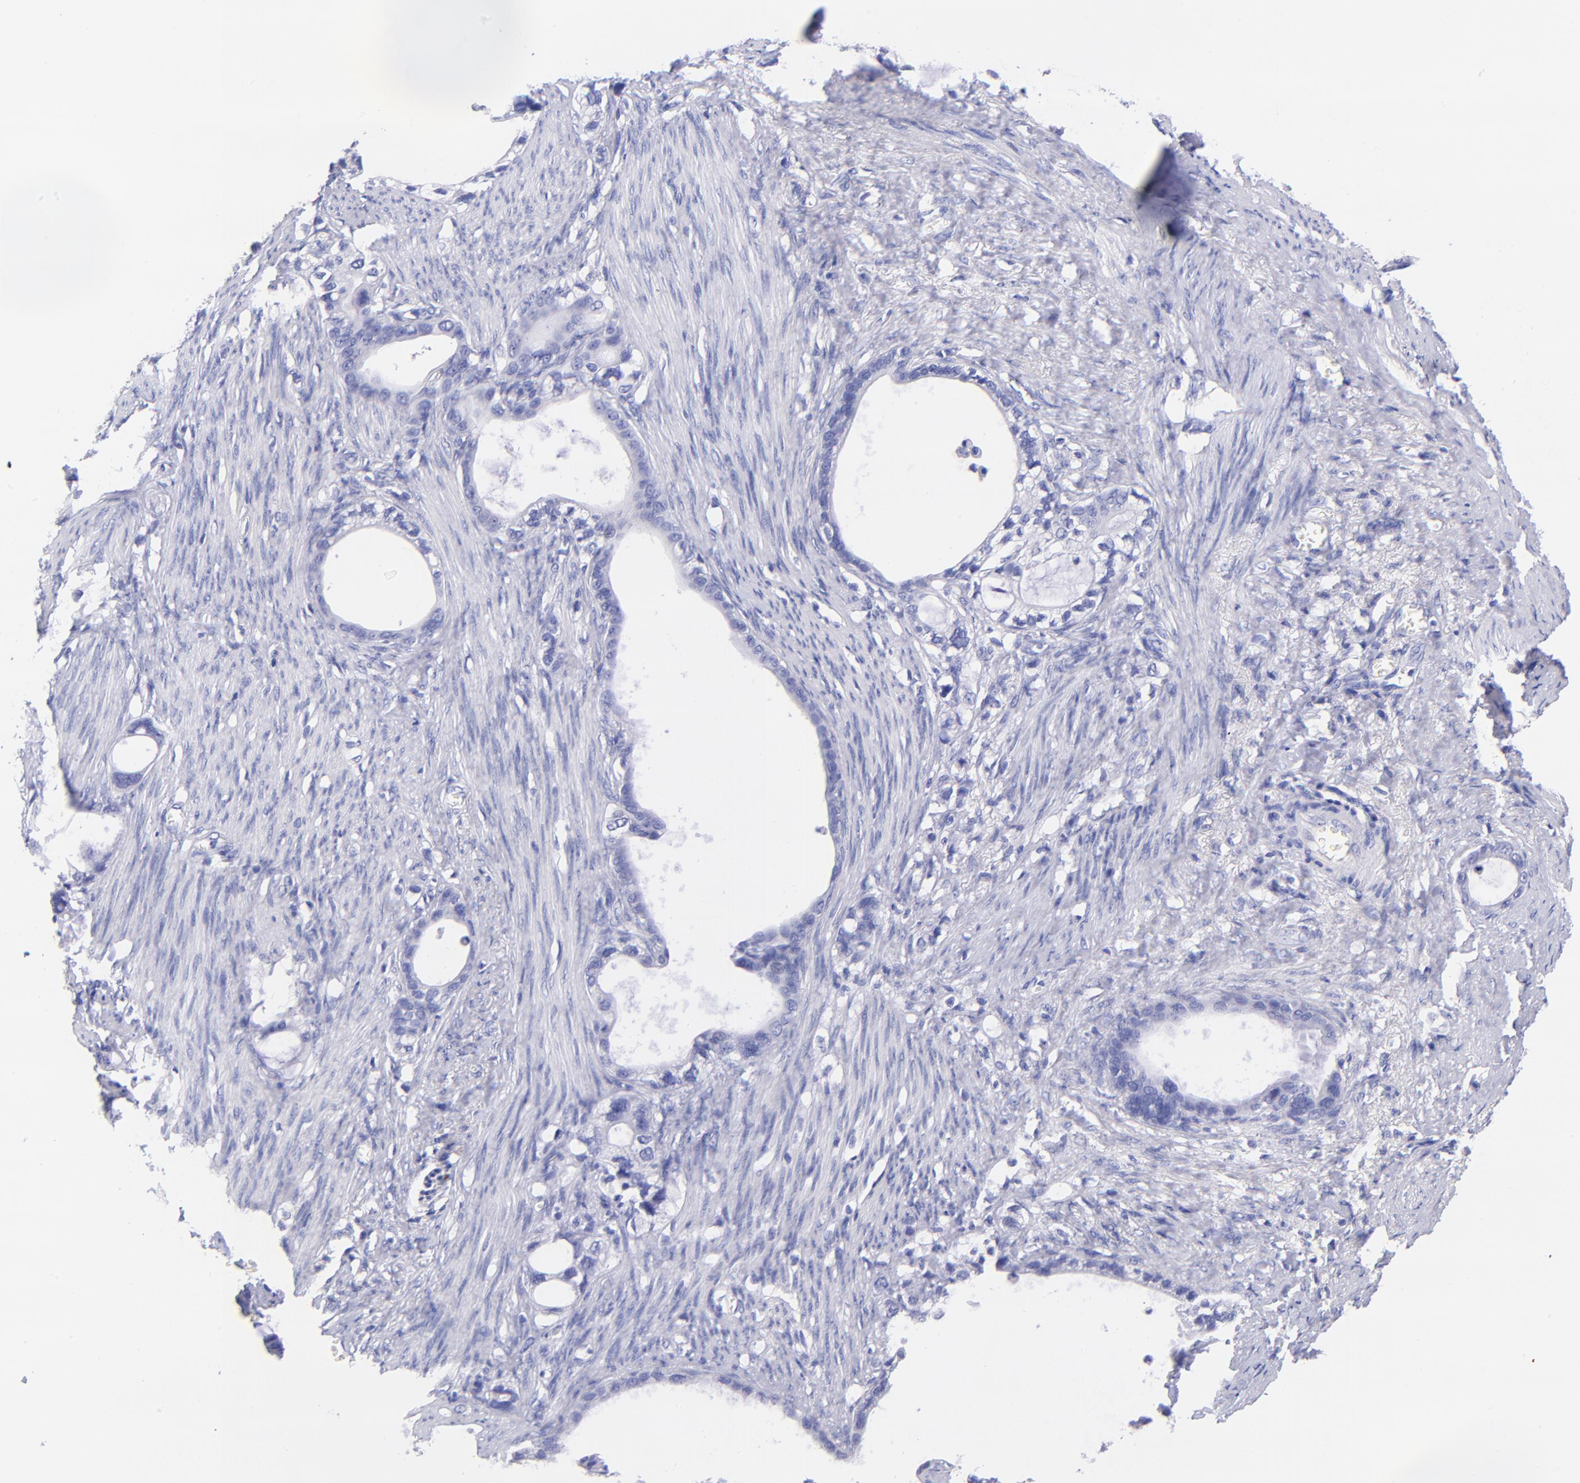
{"staining": {"intensity": "negative", "quantity": "none", "location": "none"}, "tissue": "stomach cancer", "cell_type": "Tumor cells", "image_type": "cancer", "snomed": [{"axis": "morphology", "description": "Adenocarcinoma, NOS"}, {"axis": "topography", "description": "Stomach"}], "caption": "High magnification brightfield microscopy of stomach adenocarcinoma stained with DAB (3,3'-diaminobenzidine) (brown) and counterstained with hematoxylin (blue): tumor cells show no significant staining.", "gene": "RAB3B", "patient": {"sex": "female", "age": 75}}